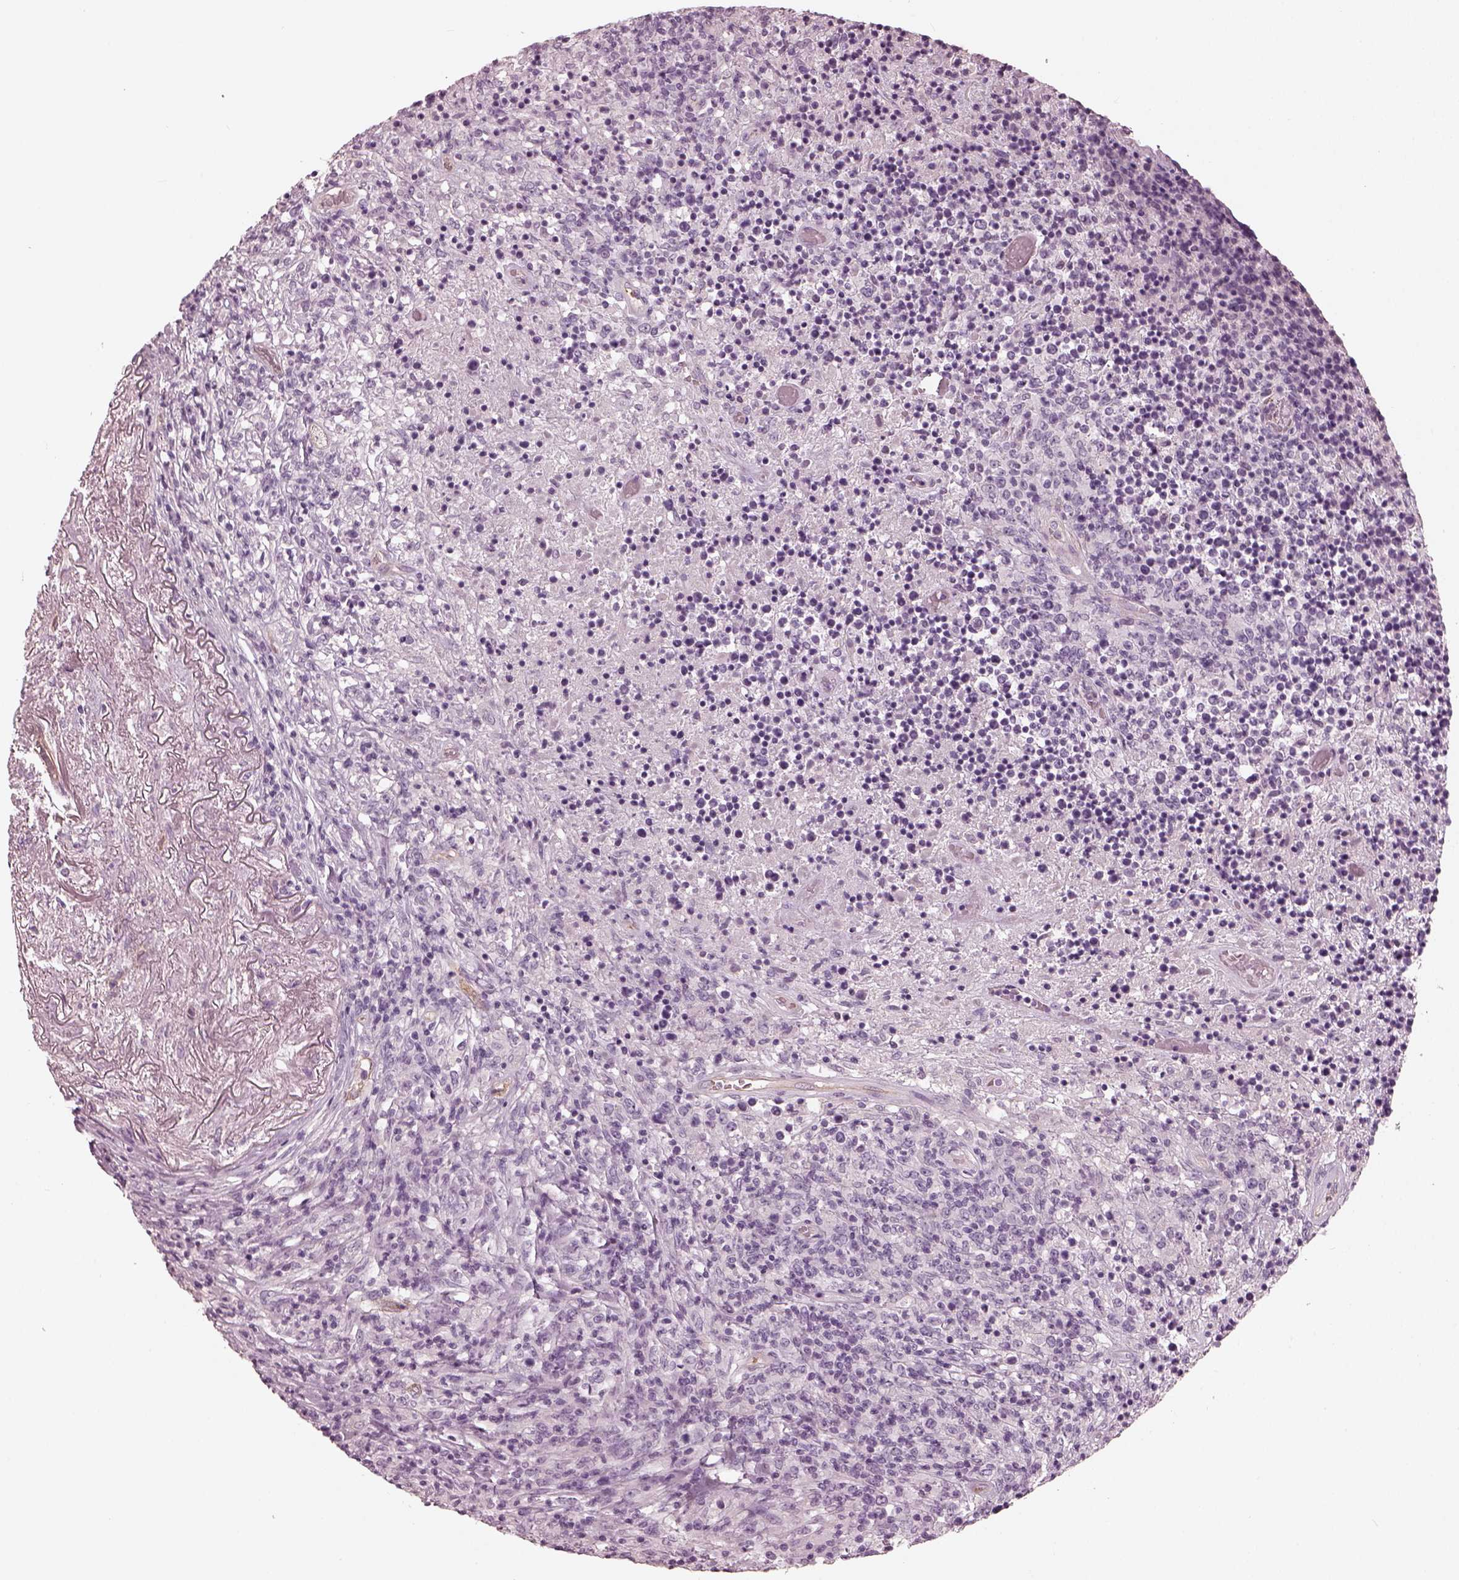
{"staining": {"intensity": "negative", "quantity": "none", "location": "none"}, "tissue": "lymphoma", "cell_type": "Tumor cells", "image_type": "cancer", "snomed": [{"axis": "morphology", "description": "Malignant lymphoma, non-Hodgkin's type, High grade"}, {"axis": "topography", "description": "Lung"}], "caption": "Immunohistochemical staining of malignant lymphoma, non-Hodgkin's type (high-grade) exhibits no significant expression in tumor cells.", "gene": "EIF4E1B", "patient": {"sex": "male", "age": 79}}